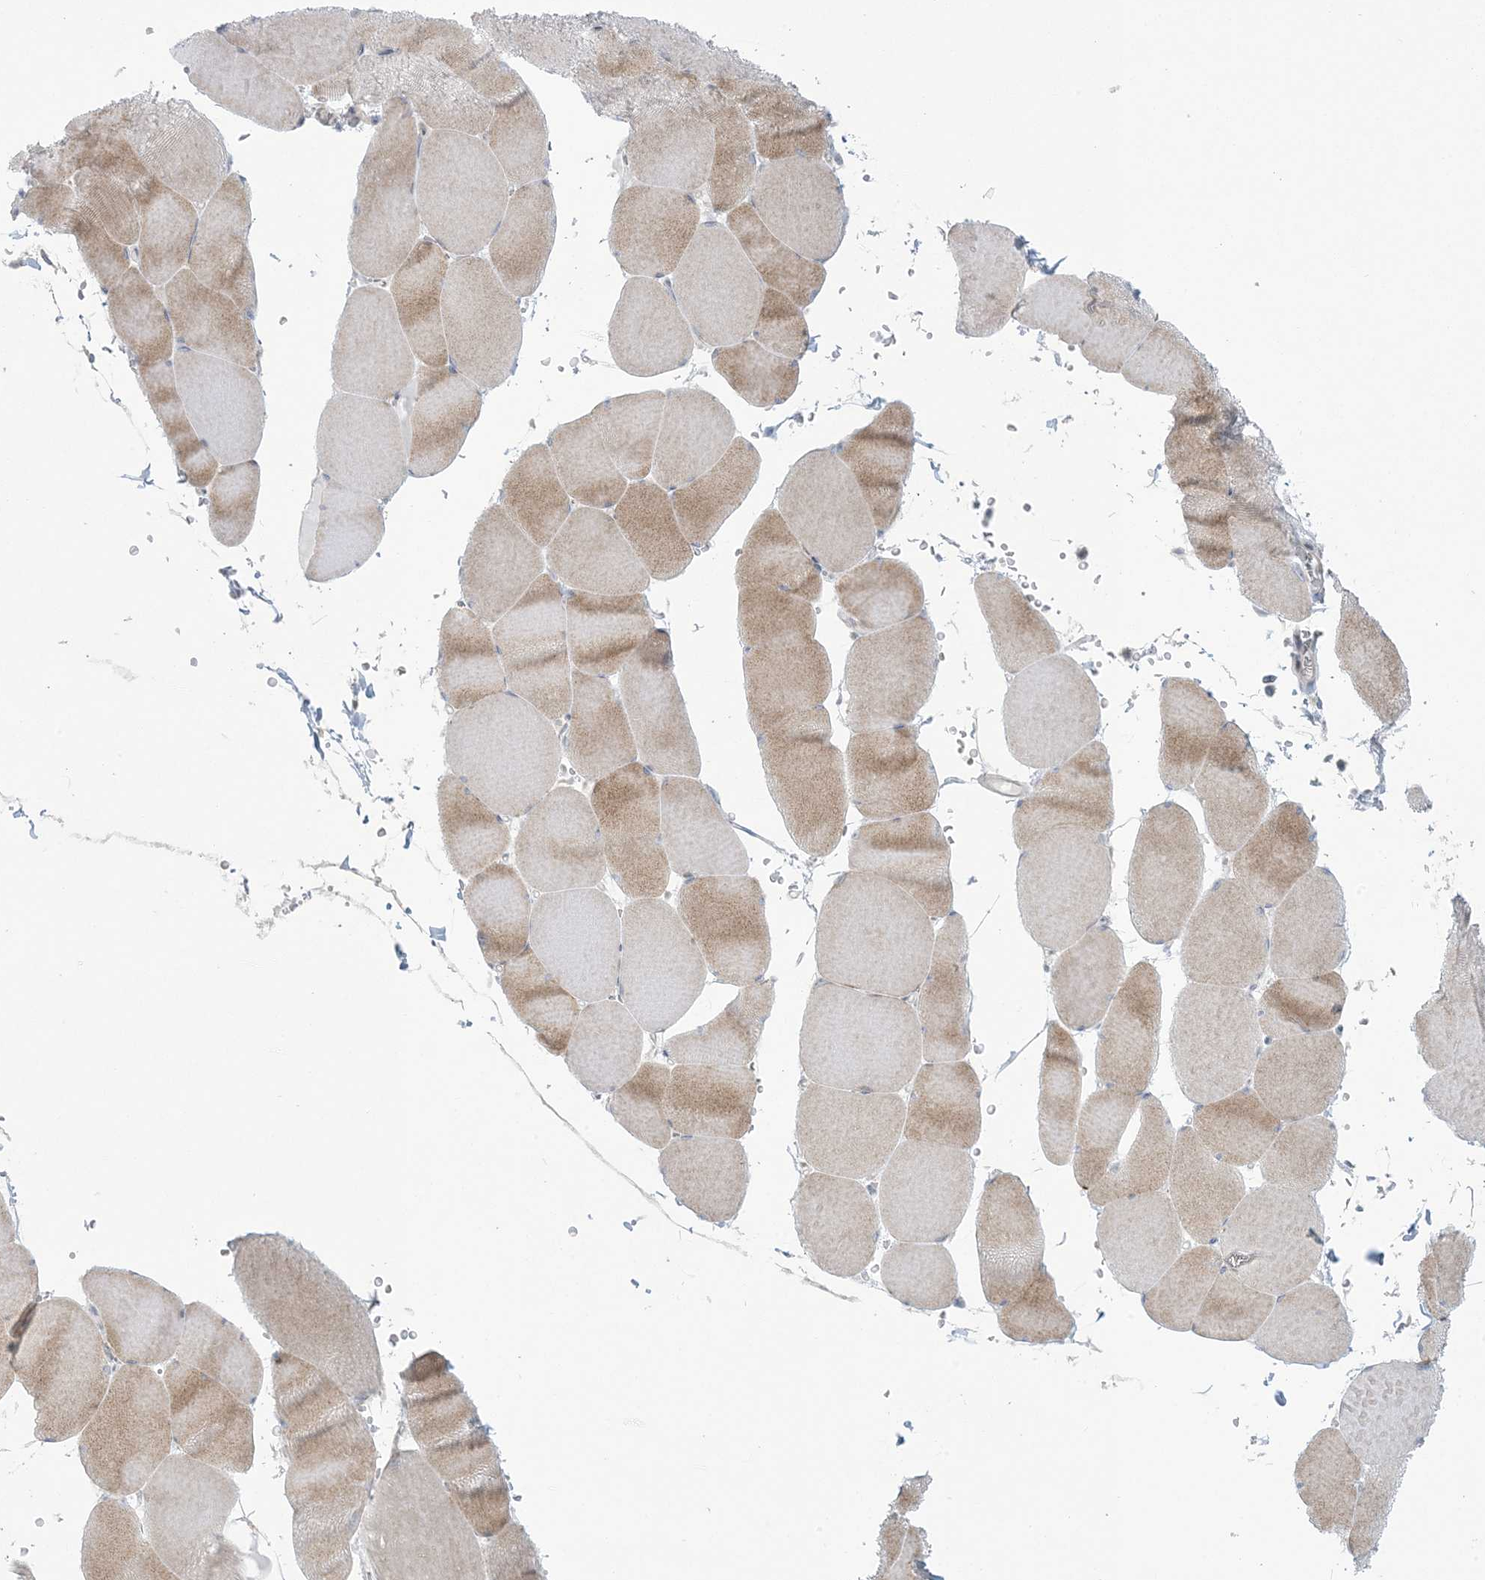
{"staining": {"intensity": "moderate", "quantity": "<25%", "location": "cytoplasmic/membranous"}, "tissue": "skeletal muscle", "cell_type": "Myocytes", "image_type": "normal", "snomed": [{"axis": "morphology", "description": "Normal tissue, NOS"}, {"axis": "topography", "description": "Skeletal muscle"}, {"axis": "topography", "description": "Head-Neck"}], "caption": "An immunohistochemistry (IHC) photomicrograph of unremarkable tissue is shown. Protein staining in brown labels moderate cytoplasmic/membranous positivity in skeletal muscle within myocytes. Nuclei are stained in blue.", "gene": "NRBP2", "patient": {"sex": "male", "age": 66}}